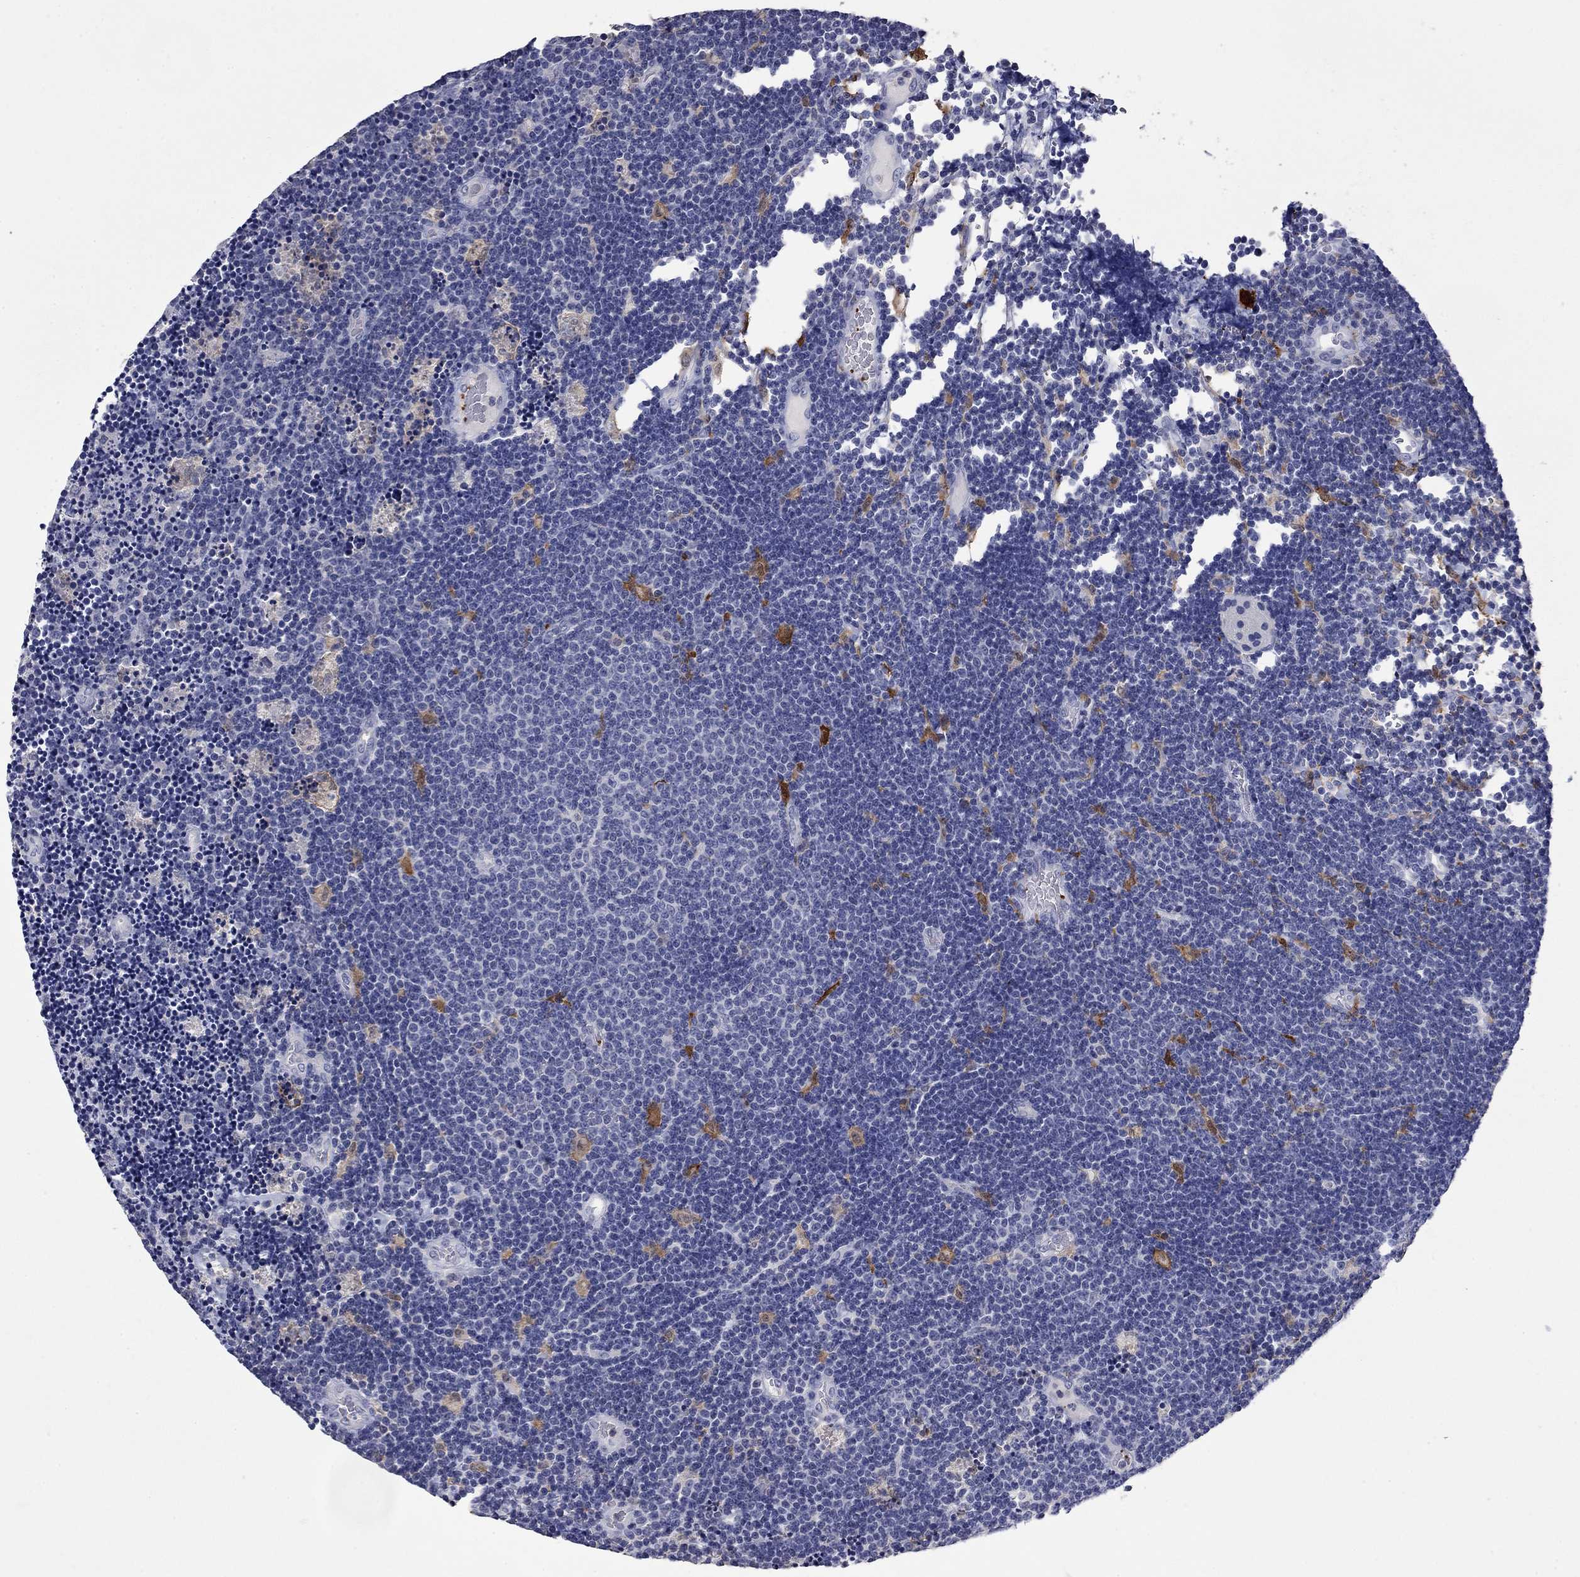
{"staining": {"intensity": "moderate", "quantity": "<25%", "location": "cytoplasmic/membranous"}, "tissue": "lymphoma", "cell_type": "Tumor cells", "image_type": "cancer", "snomed": [{"axis": "morphology", "description": "Malignant lymphoma, non-Hodgkin's type, Low grade"}, {"axis": "topography", "description": "Brain"}], "caption": "Lymphoma tissue reveals moderate cytoplasmic/membranous expression in about <25% of tumor cells", "gene": "PLEK", "patient": {"sex": "female", "age": 66}}